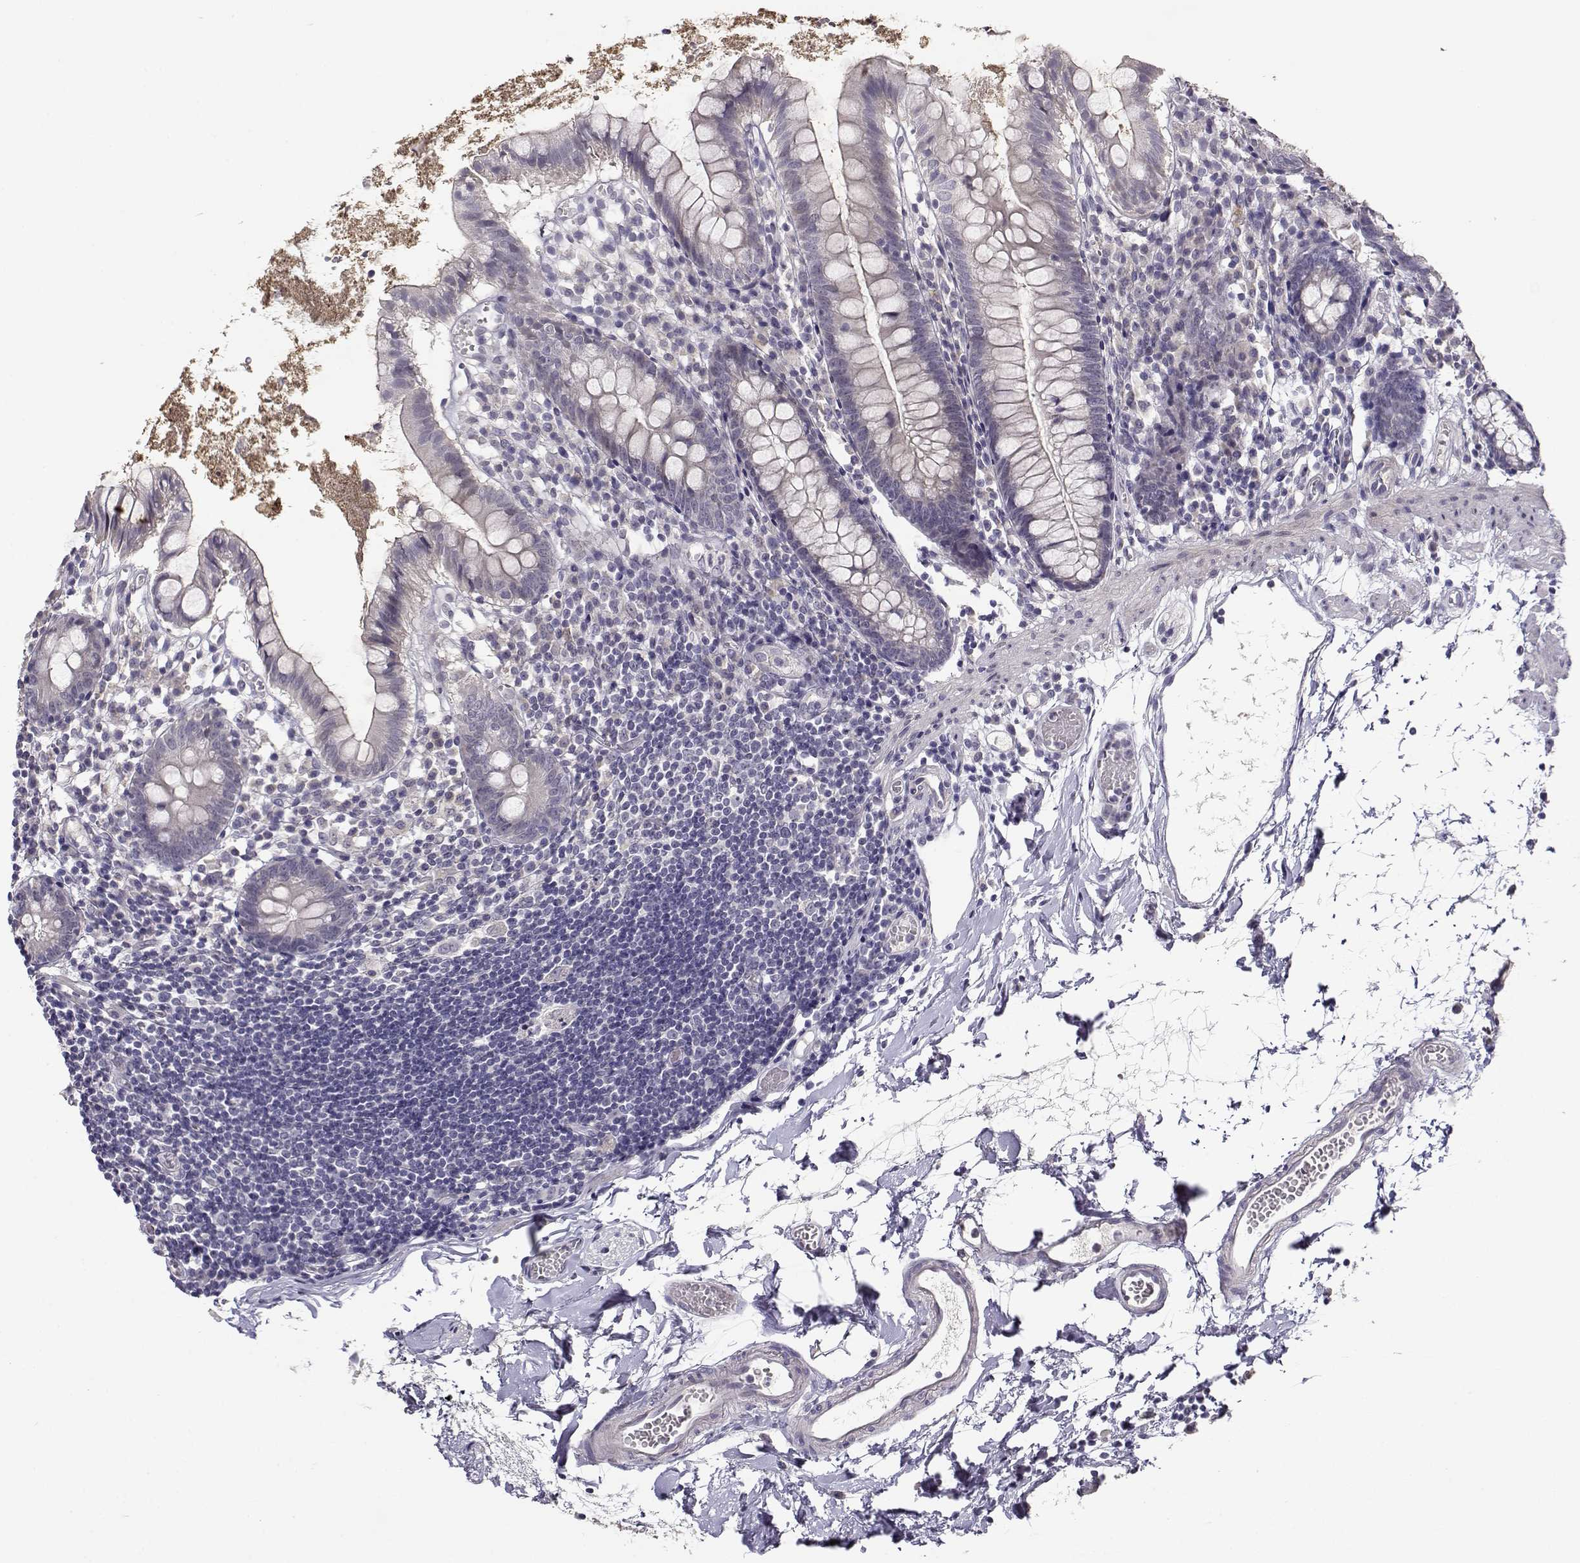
{"staining": {"intensity": "negative", "quantity": "none", "location": "none"}, "tissue": "small intestine", "cell_type": "Glandular cells", "image_type": "normal", "snomed": [{"axis": "morphology", "description": "Normal tissue, NOS"}, {"axis": "topography", "description": "Small intestine"}], "caption": "The IHC histopathology image has no significant expression in glandular cells of small intestine.", "gene": "RHOXF2", "patient": {"sex": "female", "age": 90}}